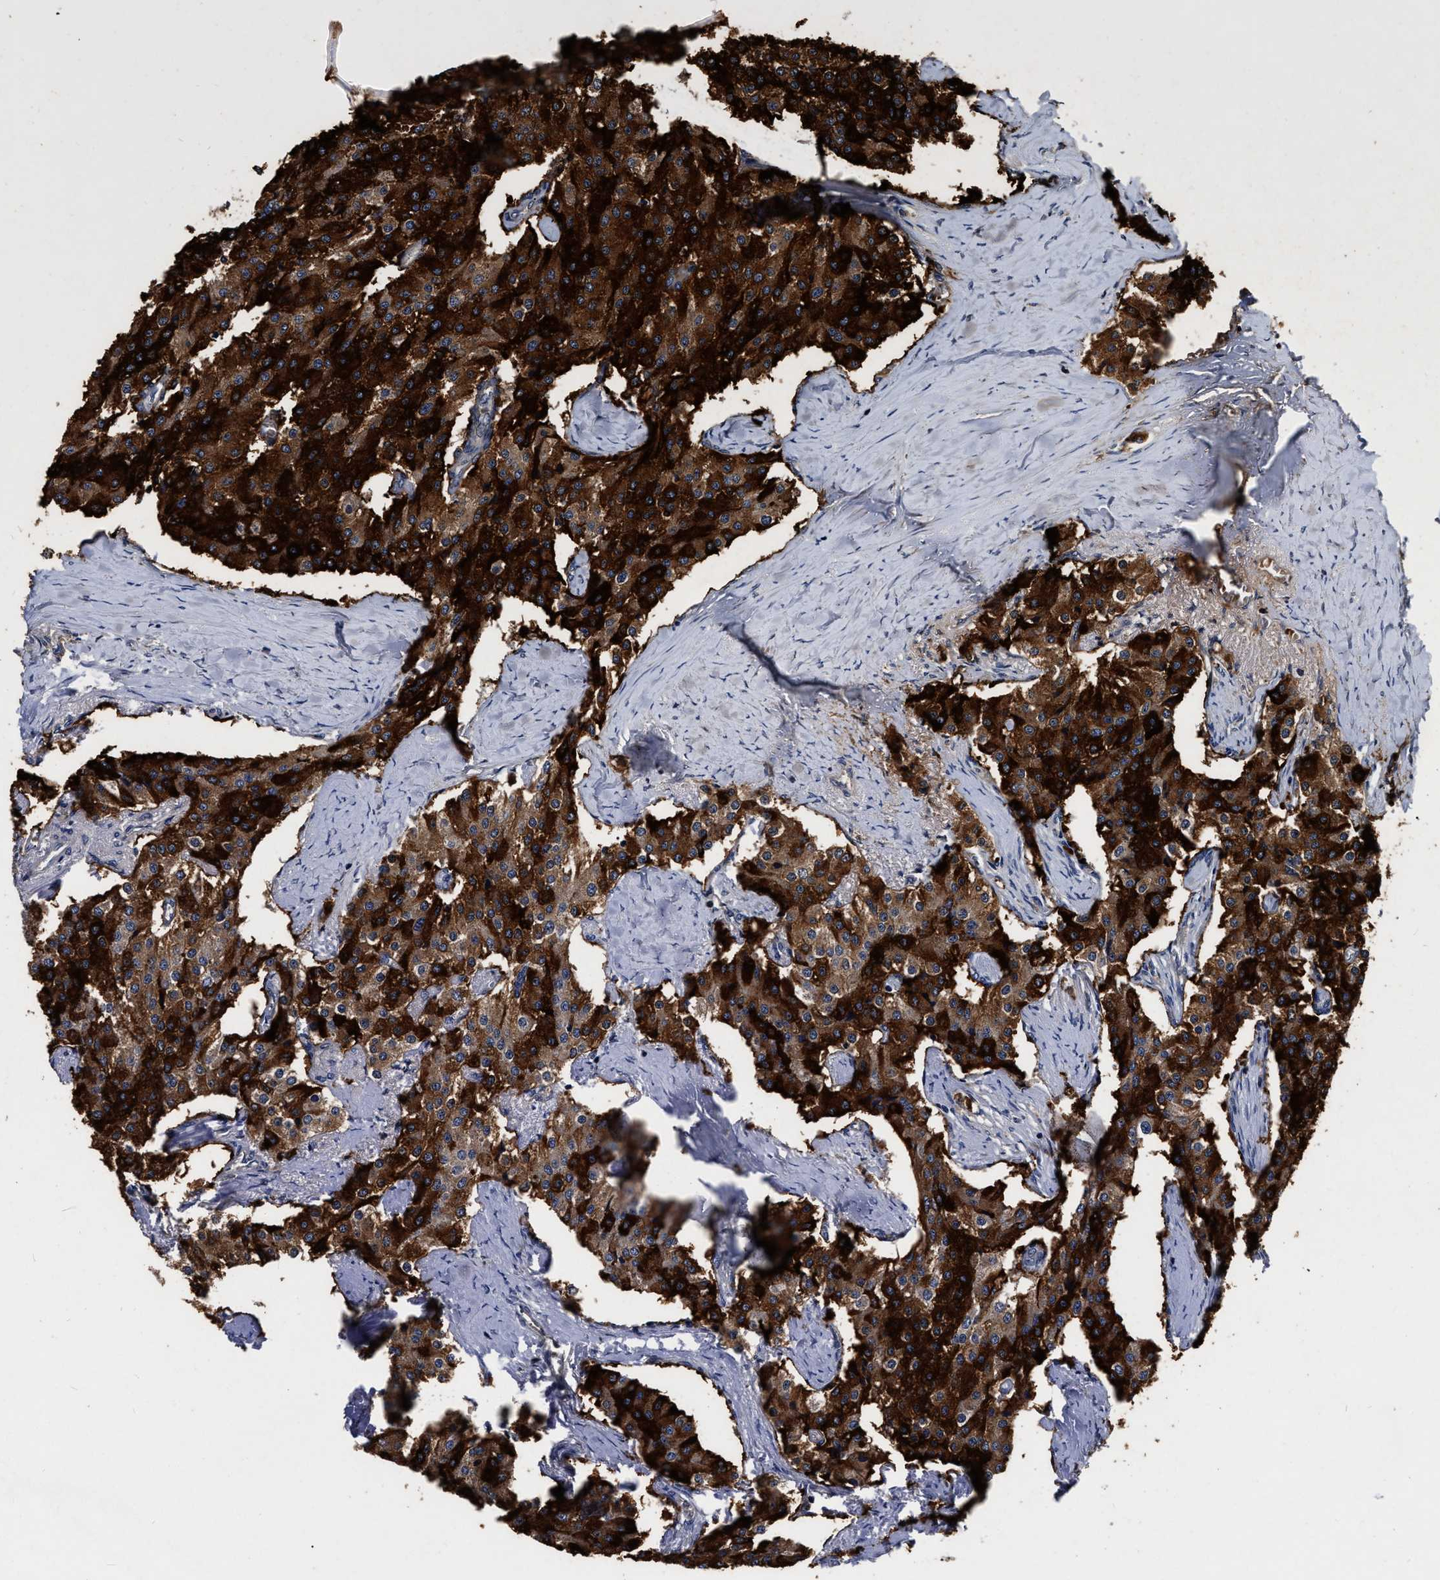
{"staining": {"intensity": "strong", "quantity": ">75%", "location": "cytoplasmic/membranous"}, "tissue": "carcinoid", "cell_type": "Tumor cells", "image_type": "cancer", "snomed": [{"axis": "morphology", "description": "Carcinoid, malignant, NOS"}, {"axis": "topography", "description": "Colon"}], "caption": "IHC micrograph of human carcinoid stained for a protein (brown), which demonstrates high levels of strong cytoplasmic/membranous positivity in approximately >75% of tumor cells.", "gene": "ABCG8", "patient": {"sex": "female", "age": 52}}